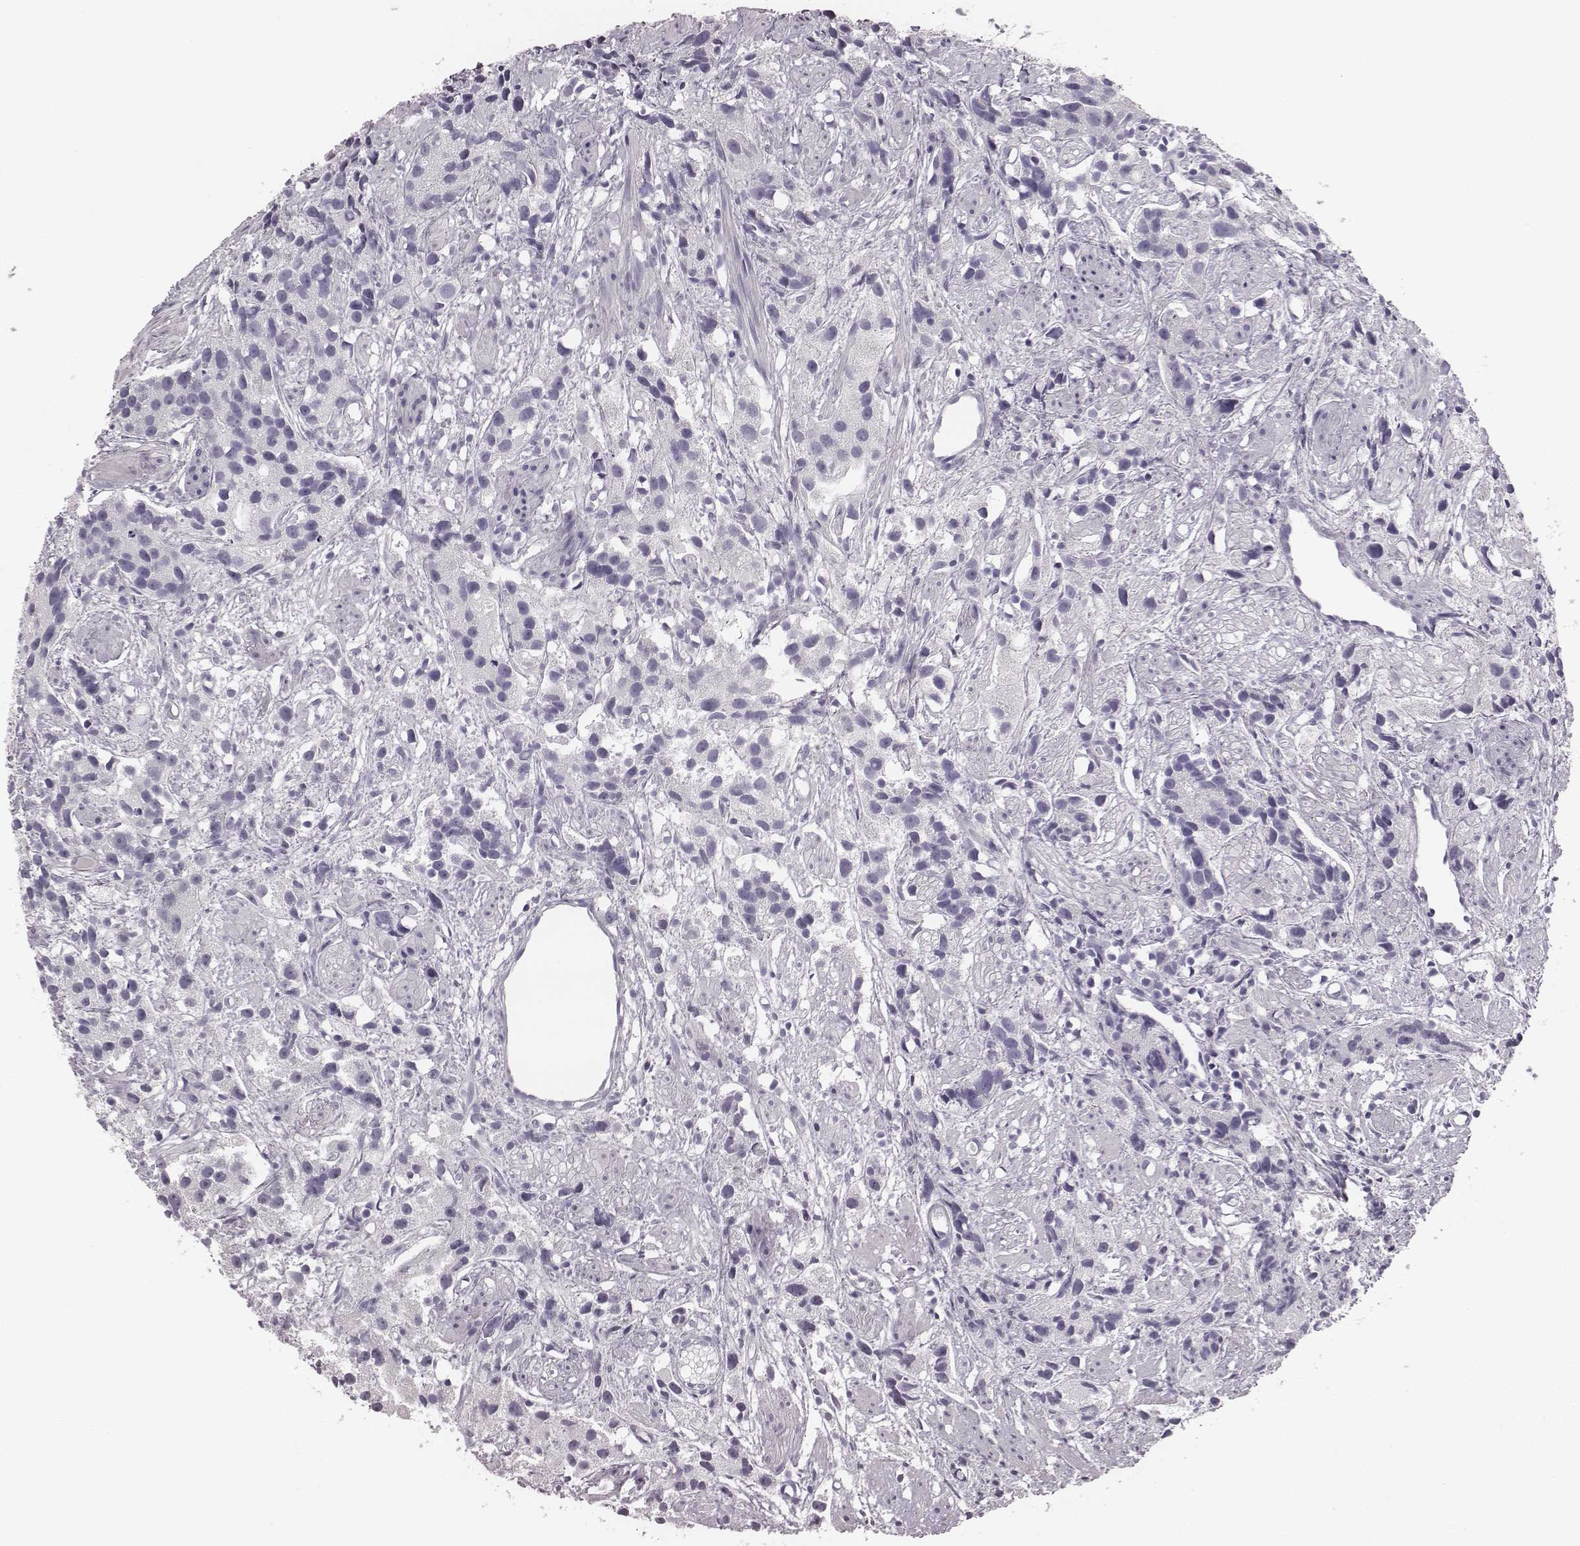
{"staining": {"intensity": "negative", "quantity": "none", "location": "none"}, "tissue": "prostate cancer", "cell_type": "Tumor cells", "image_type": "cancer", "snomed": [{"axis": "morphology", "description": "Adenocarcinoma, High grade"}, {"axis": "topography", "description": "Prostate"}], "caption": "Immunohistochemical staining of prostate adenocarcinoma (high-grade) displays no significant positivity in tumor cells.", "gene": "PDE8B", "patient": {"sex": "male", "age": 68}}